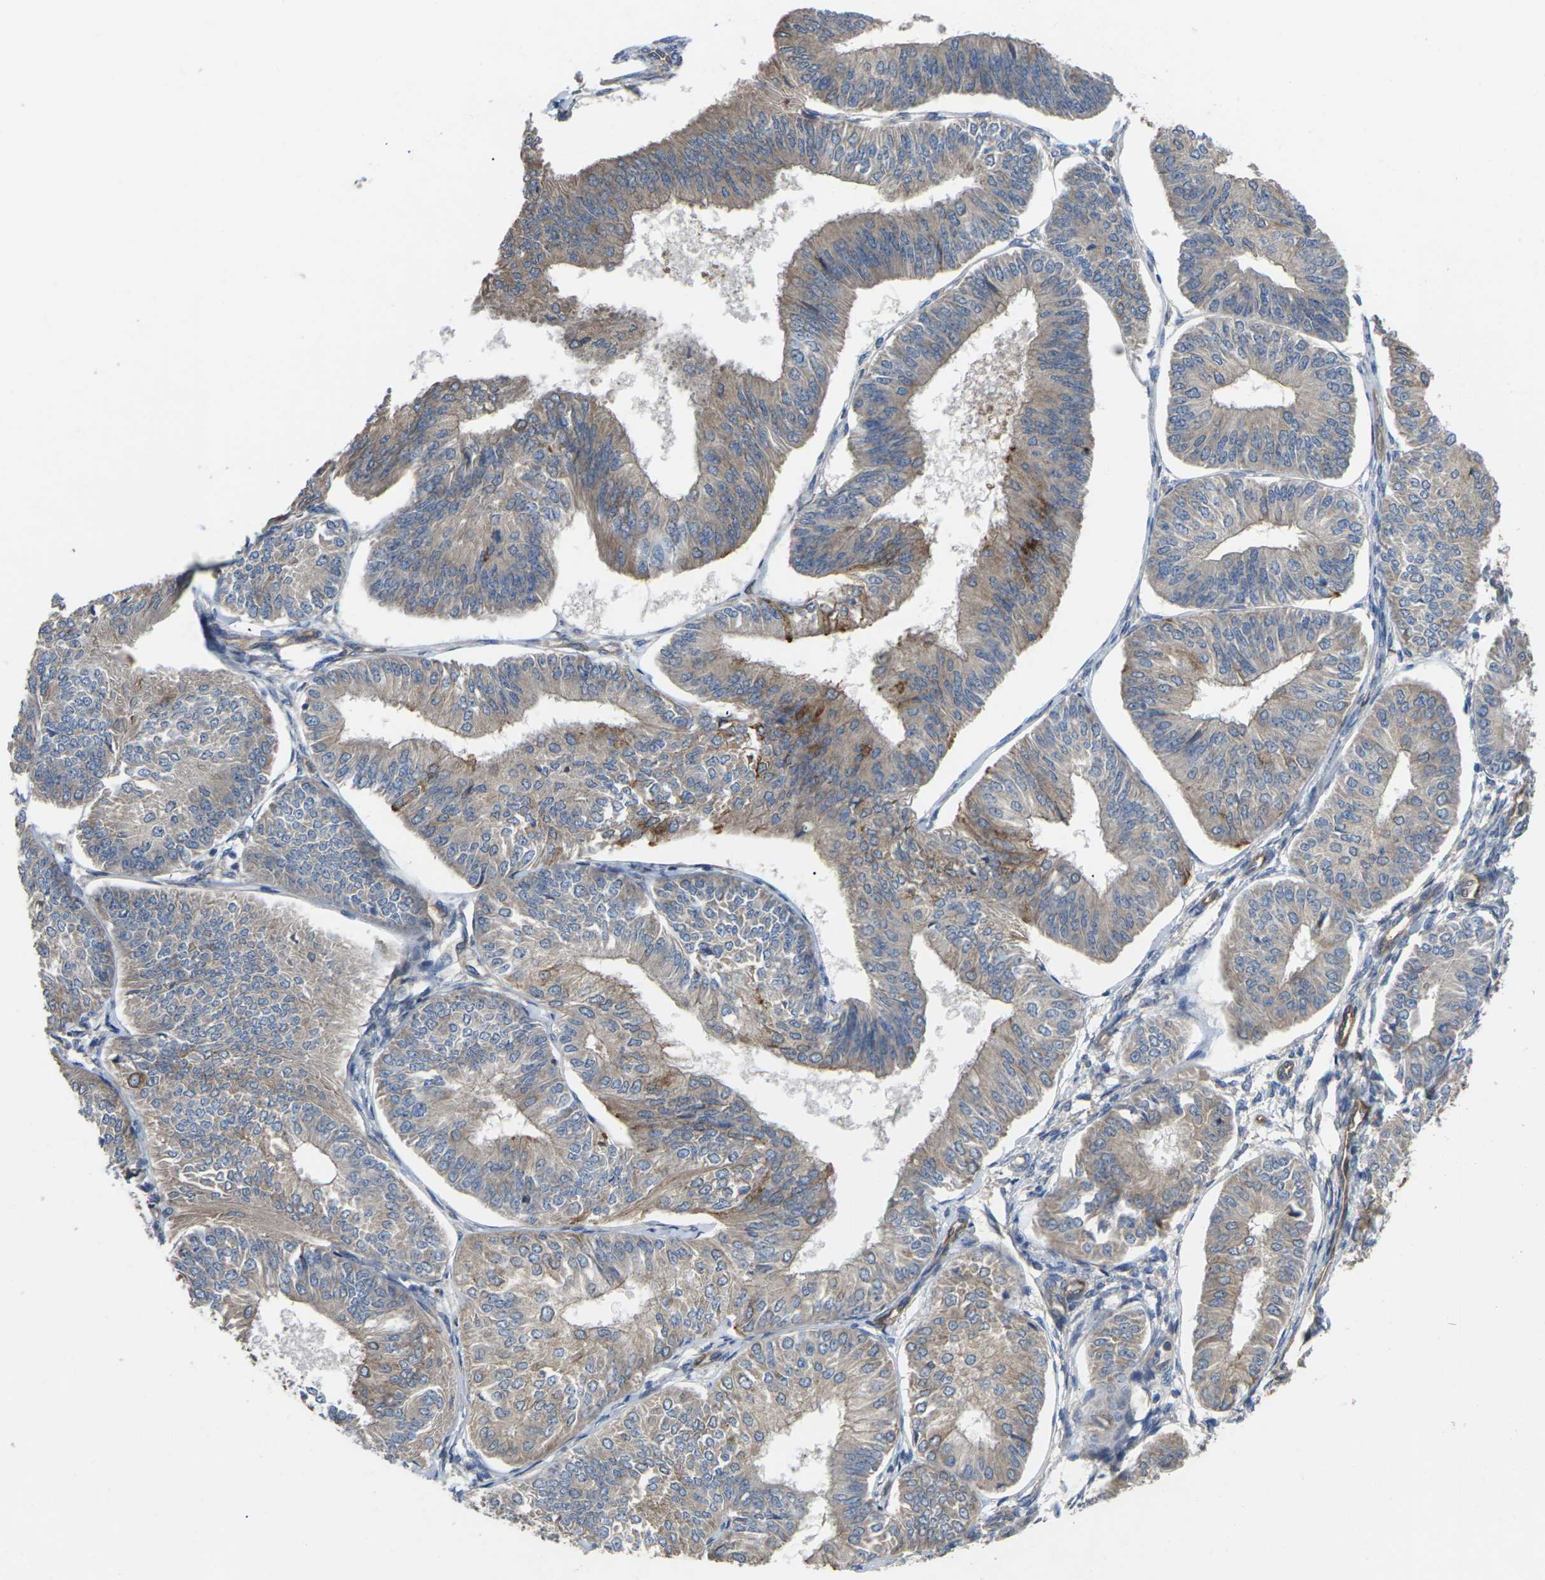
{"staining": {"intensity": "weak", "quantity": "<25%", "location": "cytoplasmic/membranous"}, "tissue": "endometrial cancer", "cell_type": "Tumor cells", "image_type": "cancer", "snomed": [{"axis": "morphology", "description": "Adenocarcinoma, NOS"}, {"axis": "topography", "description": "Endometrium"}], "caption": "DAB immunohistochemical staining of endometrial adenocarcinoma demonstrates no significant staining in tumor cells.", "gene": "TIAM1", "patient": {"sex": "female", "age": 58}}